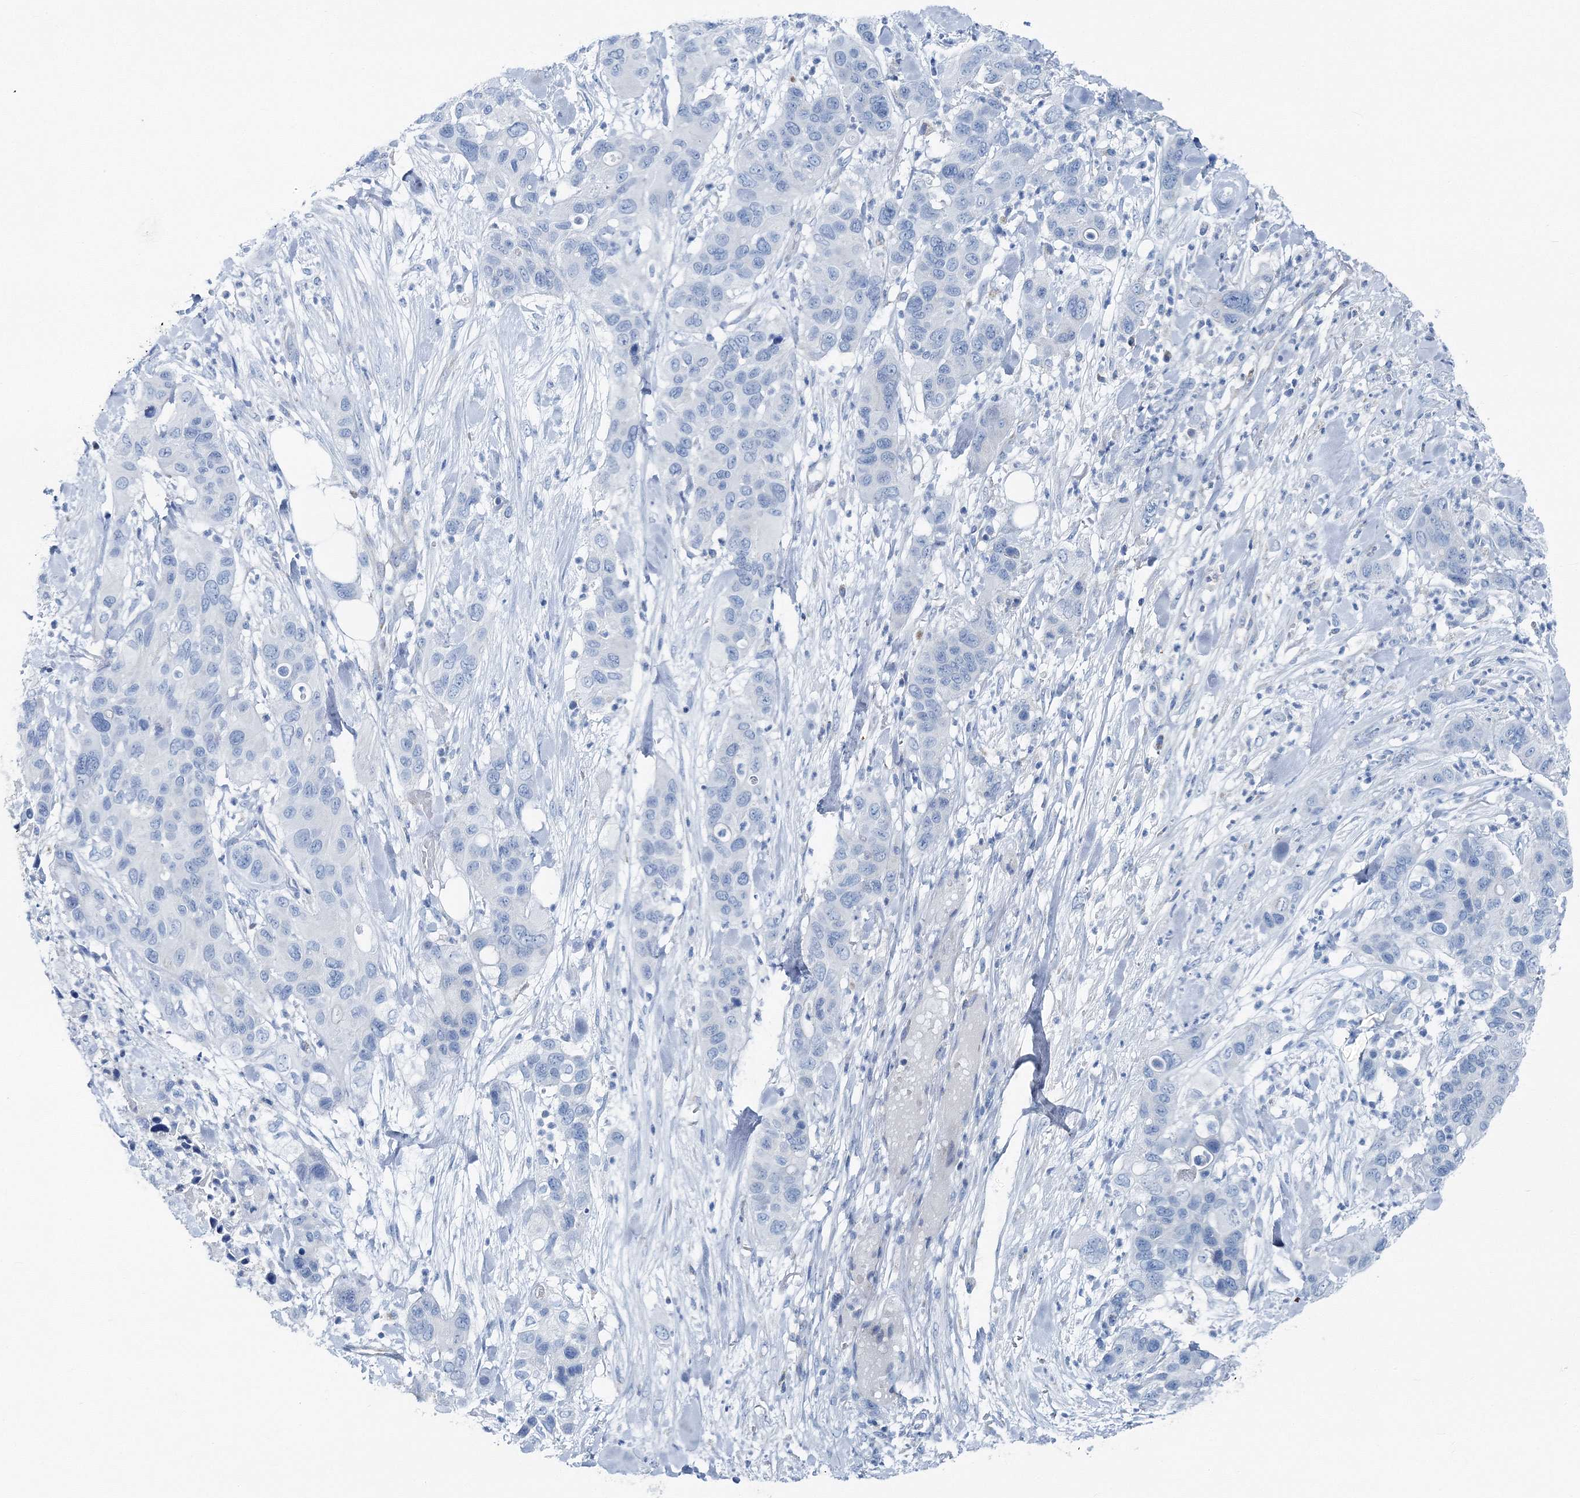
{"staining": {"intensity": "negative", "quantity": "none", "location": "none"}, "tissue": "pancreatic cancer", "cell_type": "Tumor cells", "image_type": "cancer", "snomed": [{"axis": "morphology", "description": "Adenocarcinoma, NOS"}, {"axis": "topography", "description": "Pancreas"}], "caption": "Histopathology image shows no protein positivity in tumor cells of pancreatic cancer tissue. (Brightfield microscopy of DAB (3,3'-diaminobenzidine) immunohistochemistry at high magnification).", "gene": "GABARAPL2", "patient": {"sex": "female", "age": 71}}